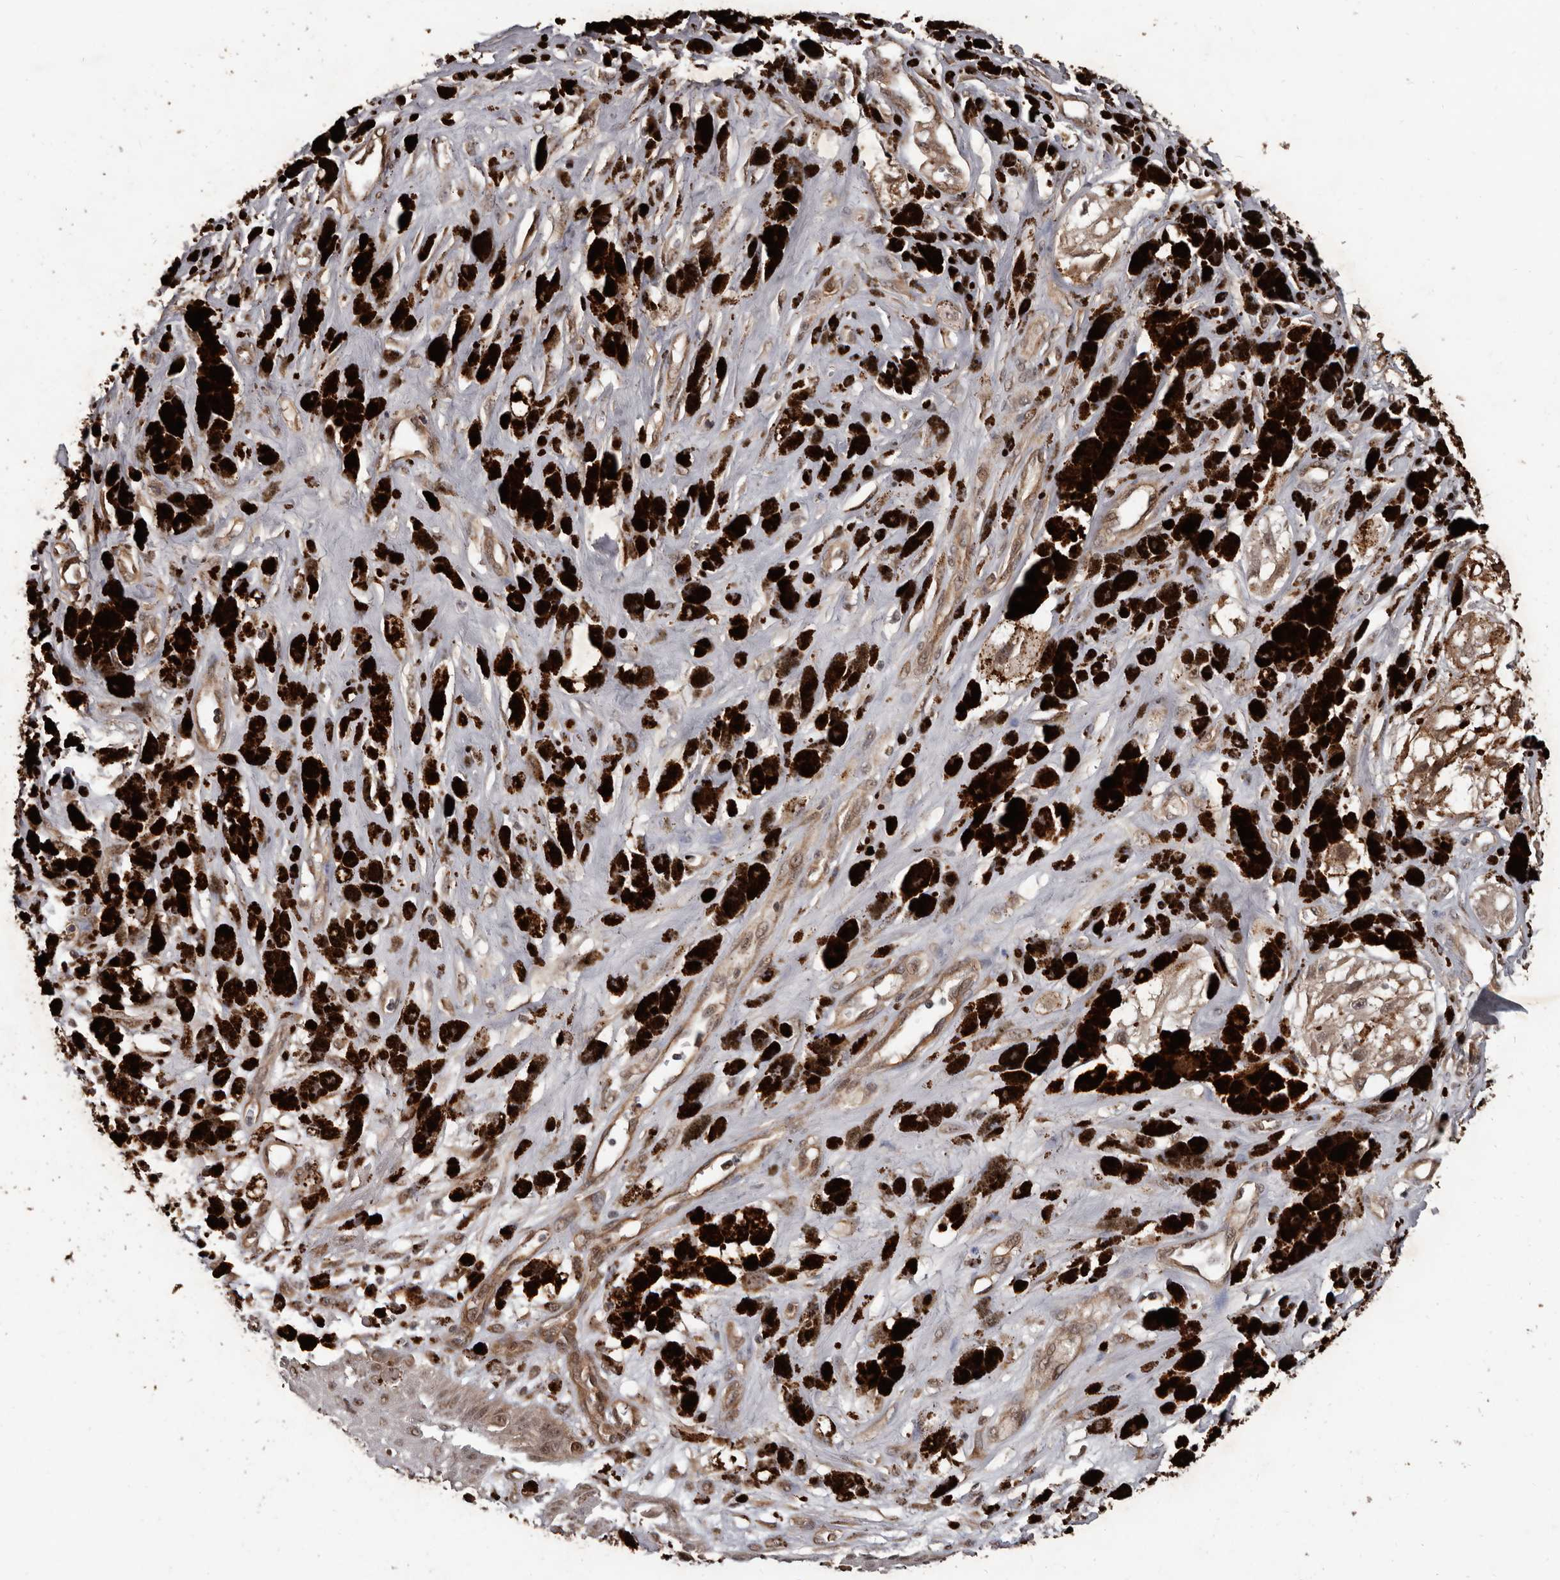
{"staining": {"intensity": "moderate", "quantity": ">75%", "location": "cytoplasmic/membranous"}, "tissue": "melanoma", "cell_type": "Tumor cells", "image_type": "cancer", "snomed": [{"axis": "morphology", "description": "Malignant melanoma, NOS"}, {"axis": "topography", "description": "Skin"}], "caption": "Immunohistochemistry (IHC) micrograph of malignant melanoma stained for a protein (brown), which exhibits medium levels of moderate cytoplasmic/membranous positivity in approximately >75% of tumor cells.", "gene": "AHR", "patient": {"sex": "male", "age": 88}}